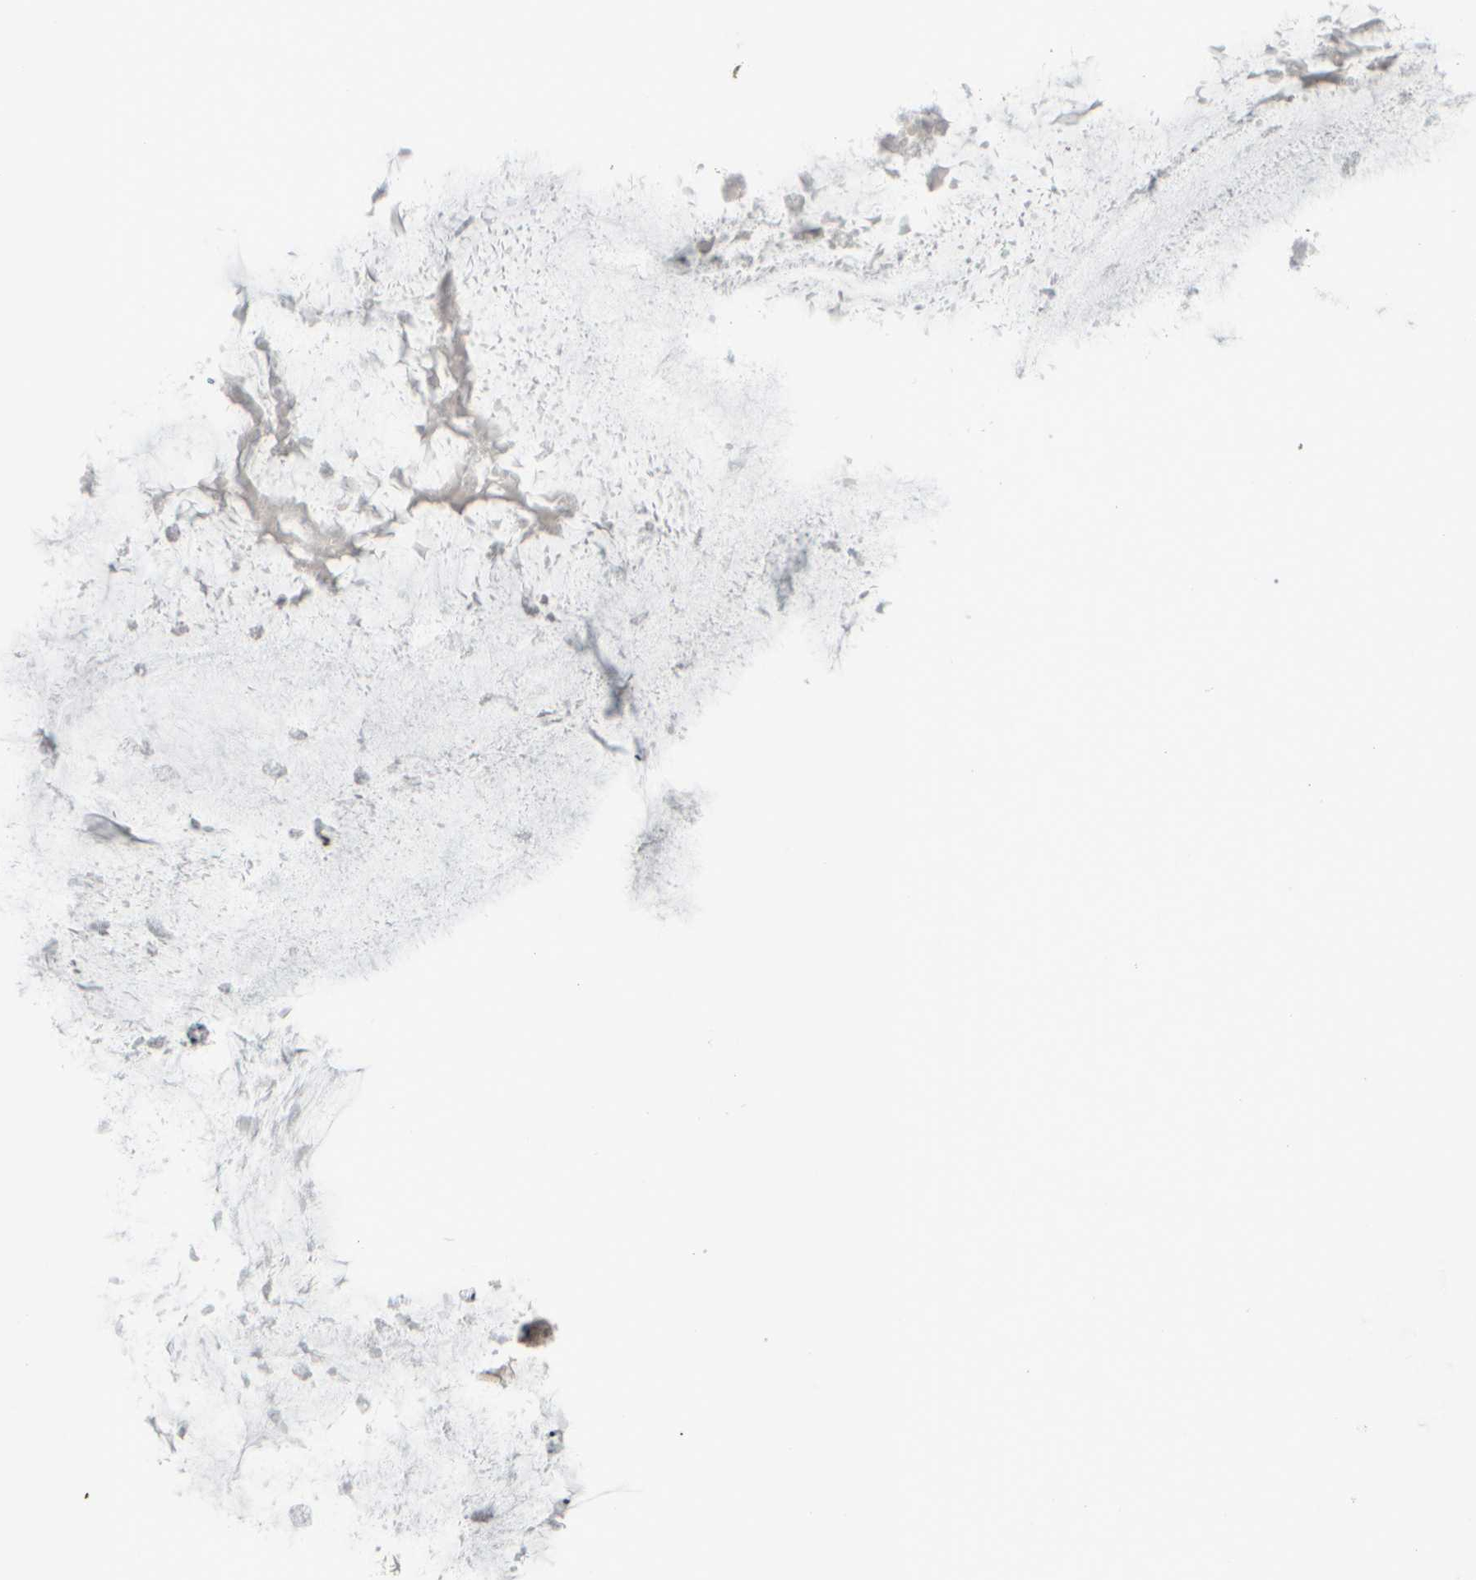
{"staining": {"intensity": "weak", "quantity": ">75%", "location": "cytoplasmic/membranous"}, "tissue": "ovarian cancer", "cell_type": "Tumor cells", "image_type": "cancer", "snomed": [{"axis": "morphology", "description": "Cystadenocarcinoma, mucinous, NOS"}, {"axis": "topography", "description": "Ovary"}], "caption": "An immunohistochemistry (IHC) photomicrograph of tumor tissue is shown. Protein staining in brown highlights weak cytoplasmic/membranous positivity in ovarian cancer (mucinous cystadenocarcinoma) within tumor cells. Nuclei are stained in blue.", "gene": "GIGYF1", "patient": {"sex": "female", "age": 57}}